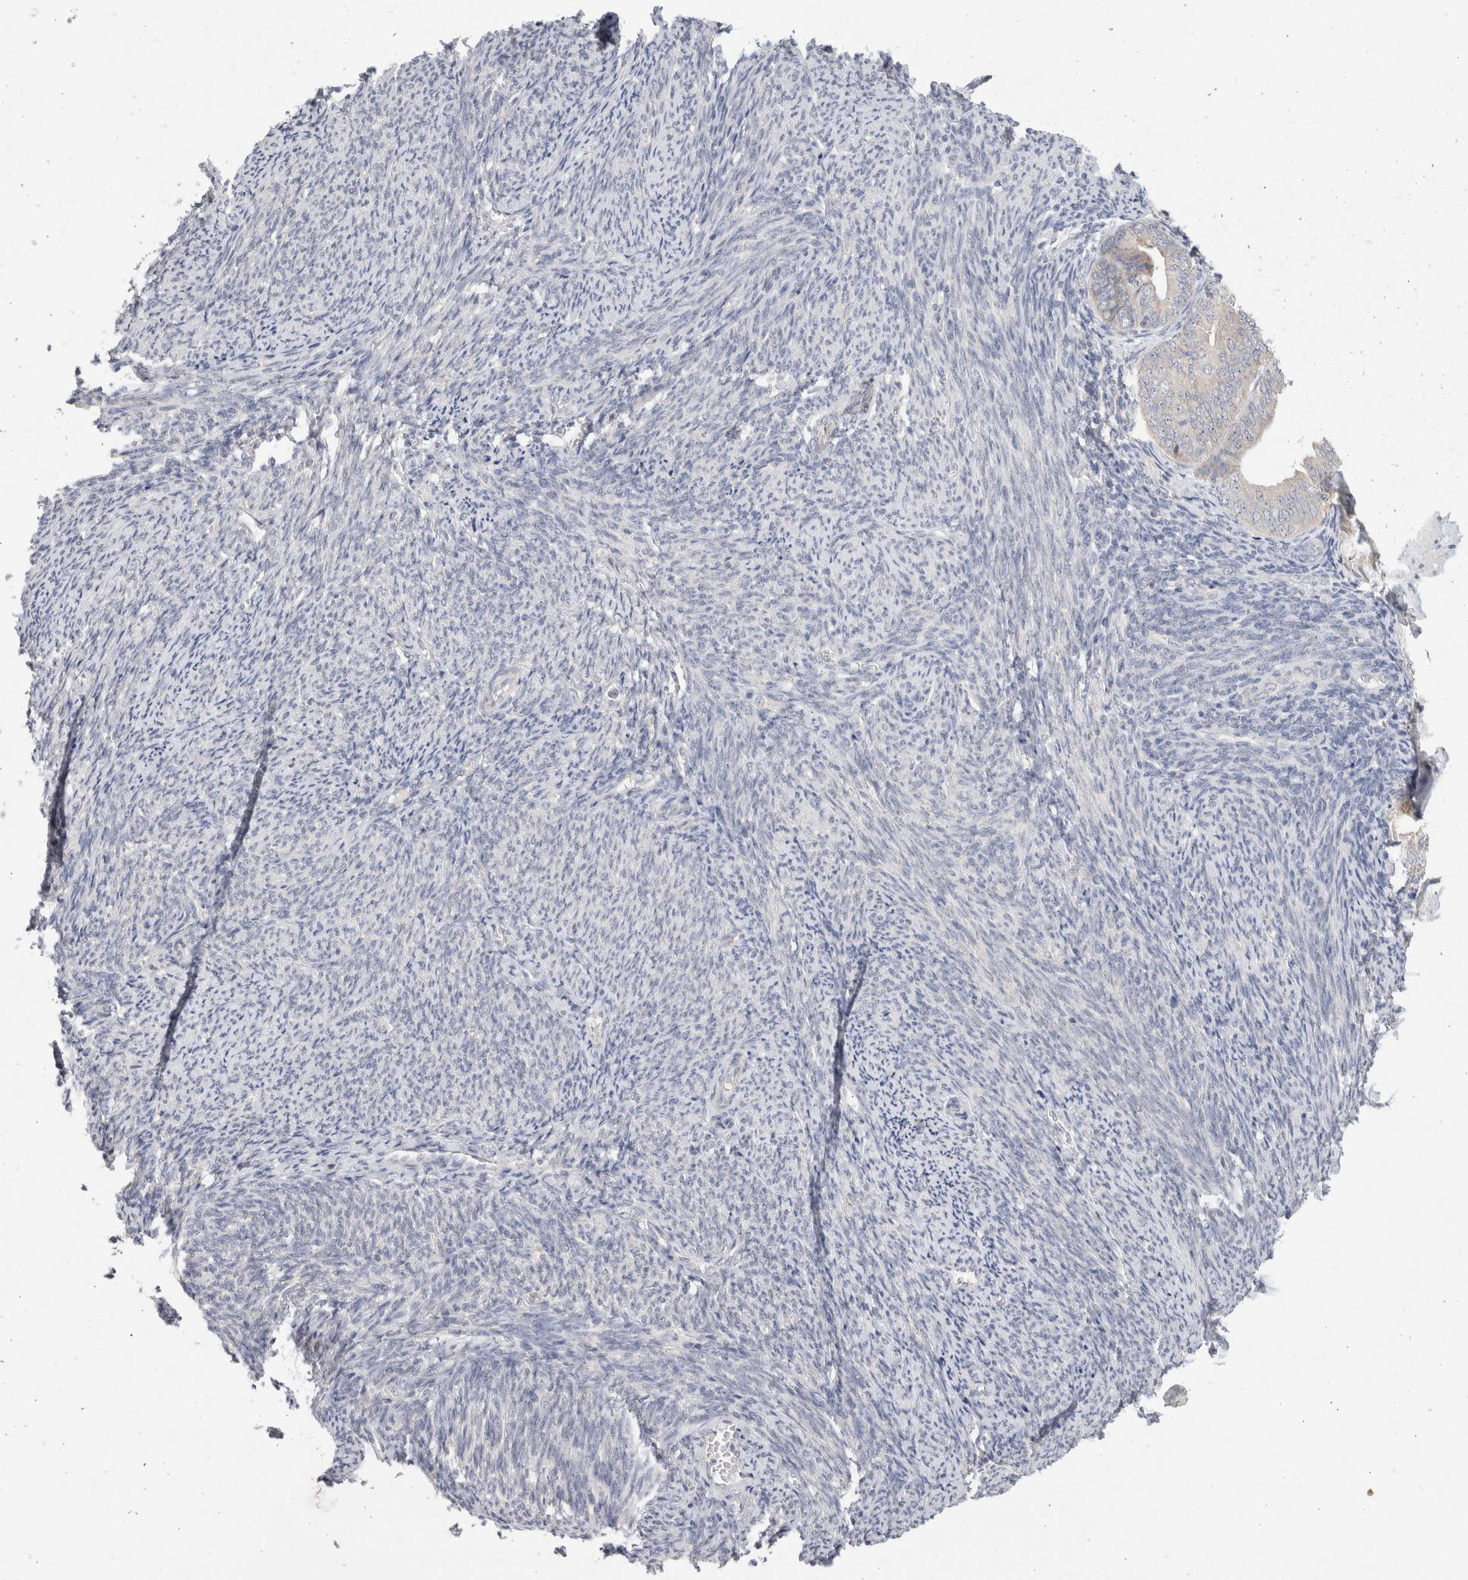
{"staining": {"intensity": "negative", "quantity": "none", "location": "none"}, "tissue": "endometrial cancer", "cell_type": "Tumor cells", "image_type": "cancer", "snomed": [{"axis": "morphology", "description": "Adenocarcinoma, NOS"}, {"axis": "topography", "description": "Endometrium"}], "caption": "This is a histopathology image of immunohistochemistry (IHC) staining of endometrial cancer, which shows no positivity in tumor cells.", "gene": "CHRM4", "patient": {"sex": "female", "age": 63}}